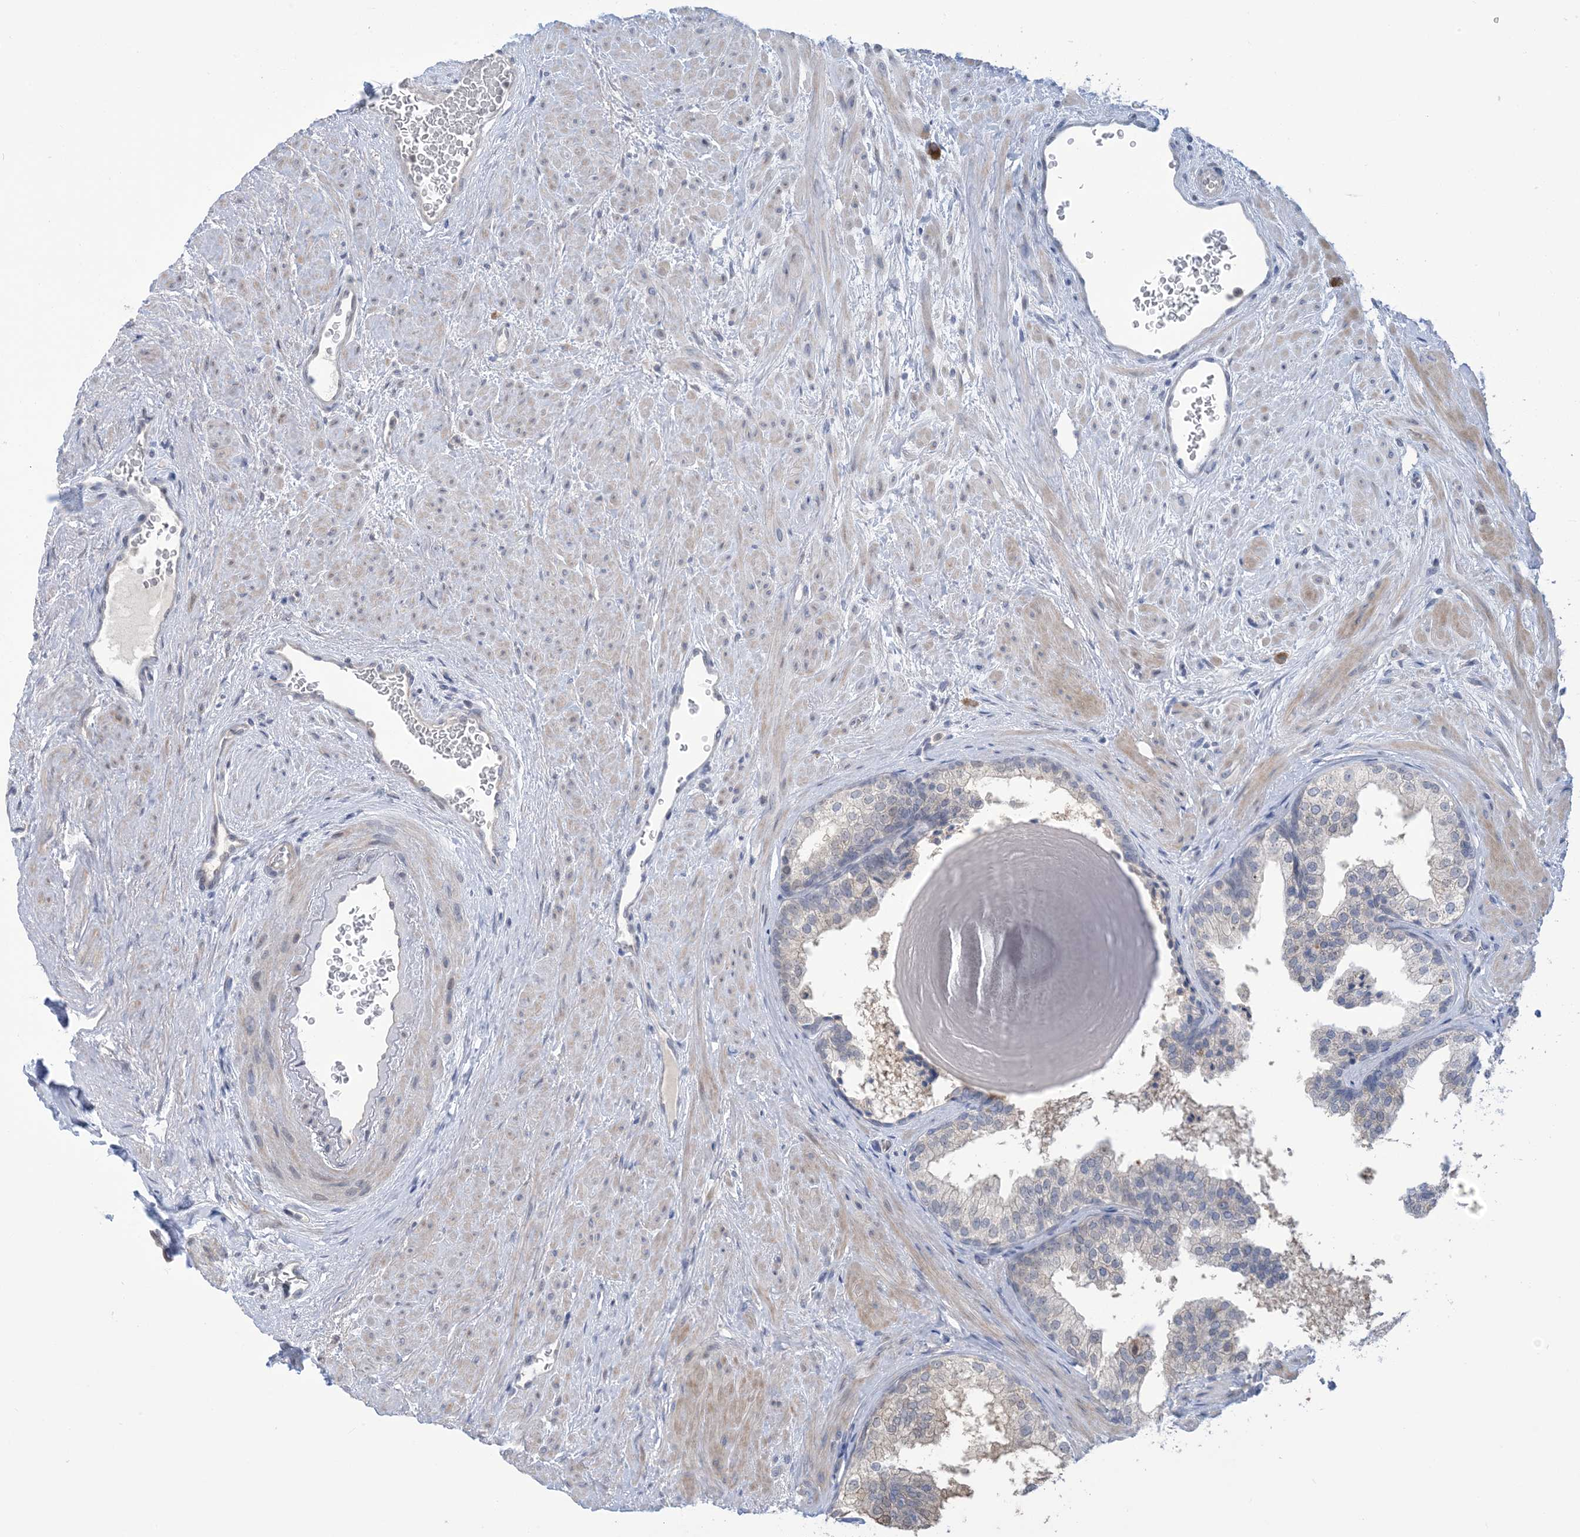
{"staining": {"intensity": "negative", "quantity": "none", "location": "none"}, "tissue": "prostate", "cell_type": "Glandular cells", "image_type": "normal", "snomed": [{"axis": "morphology", "description": "Normal tissue, NOS"}, {"axis": "topography", "description": "Prostate"}], "caption": "Image shows no protein positivity in glandular cells of unremarkable prostate.", "gene": "TTYH1", "patient": {"sex": "male", "age": 48}}